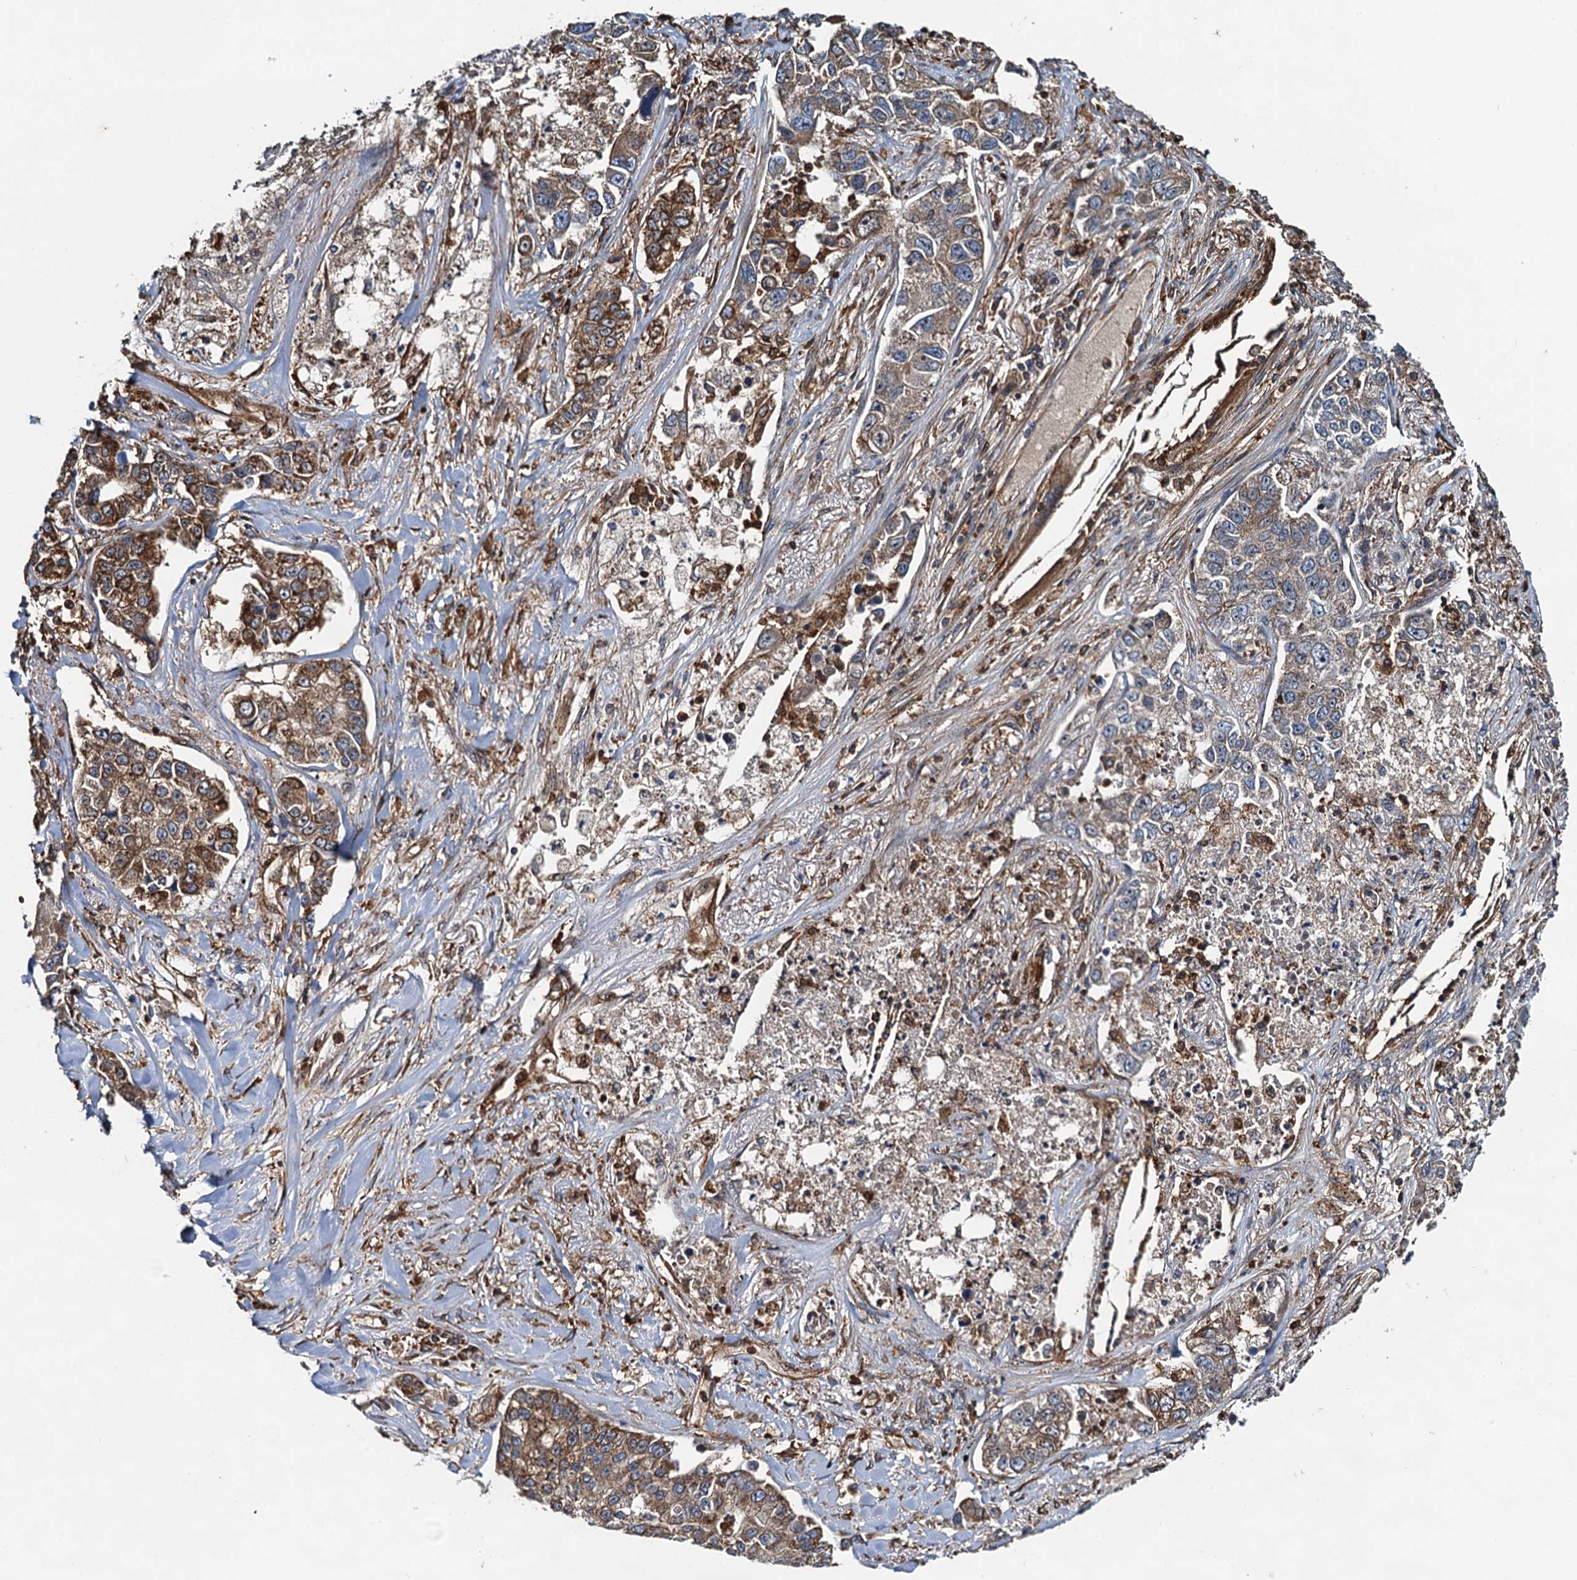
{"staining": {"intensity": "moderate", "quantity": "25%-75%", "location": "cytoplasmic/membranous"}, "tissue": "lung cancer", "cell_type": "Tumor cells", "image_type": "cancer", "snomed": [{"axis": "morphology", "description": "Adenocarcinoma, NOS"}, {"axis": "topography", "description": "Lung"}], "caption": "Immunohistochemistry image of neoplastic tissue: human lung cancer stained using immunohistochemistry reveals medium levels of moderate protein expression localized specifically in the cytoplasmic/membranous of tumor cells, appearing as a cytoplasmic/membranous brown color.", "gene": "USP6NL", "patient": {"sex": "male", "age": 49}}